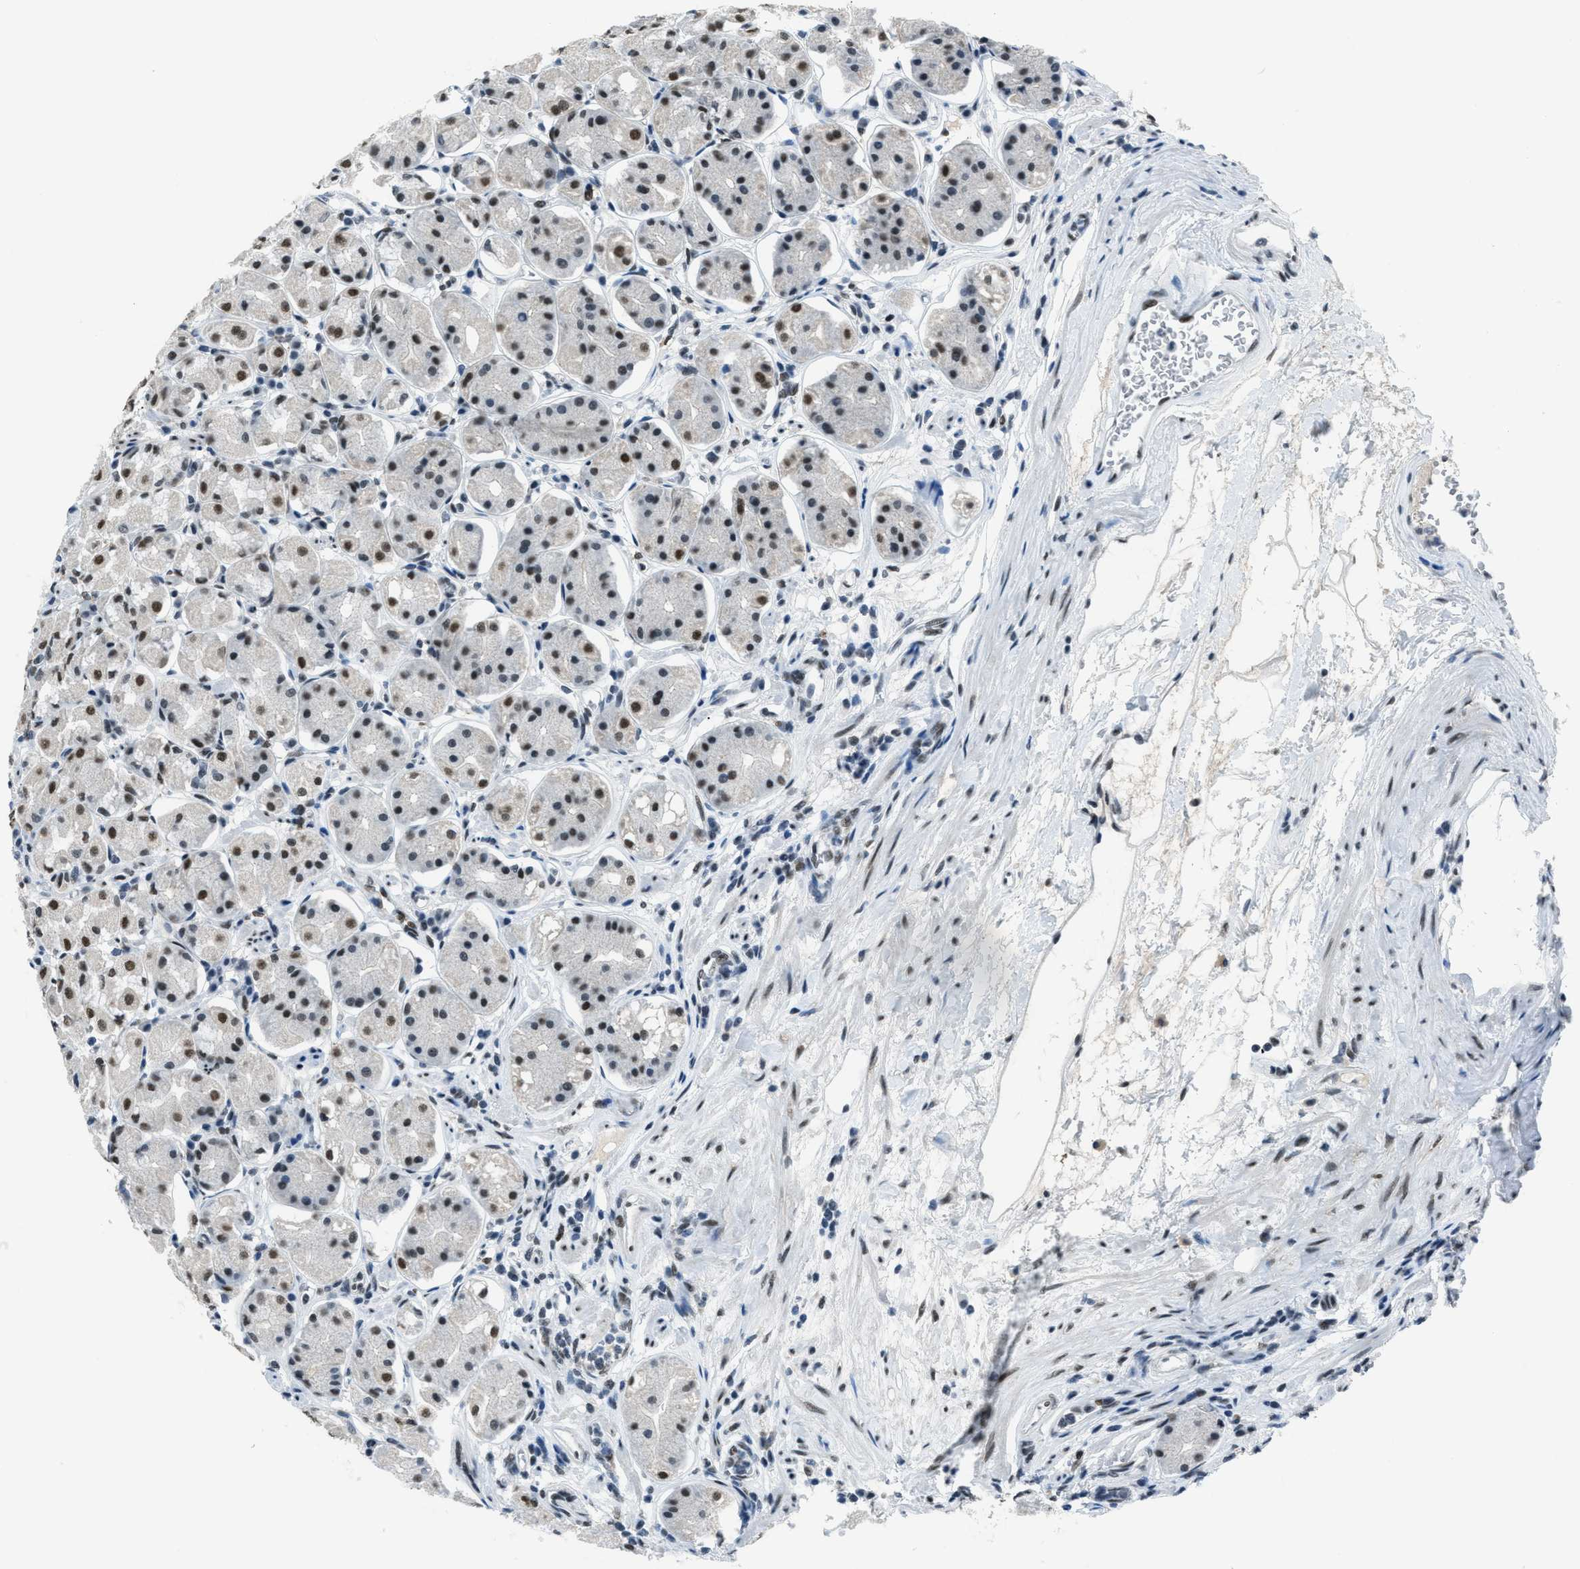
{"staining": {"intensity": "moderate", "quantity": ">75%", "location": "nuclear"}, "tissue": "stomach", "cell_type": "Glandular cells", "image_type": "normal", "snomed": [{"axis": "morphology", "description": "Normal tissue, NOS"}, {"axis": "topography", "description": "Stomach"}, {"axis": "topography", "description": "Stomach, lower"}], "caption": "A histopathology image showing moderate nuclear positivity in about >75% of glandular cells in unremarkable stomach, as visualized by brown immunohistochemical staining.", "gene": "GATAD2B", "patient": {"sex": "female", "age": 56}}